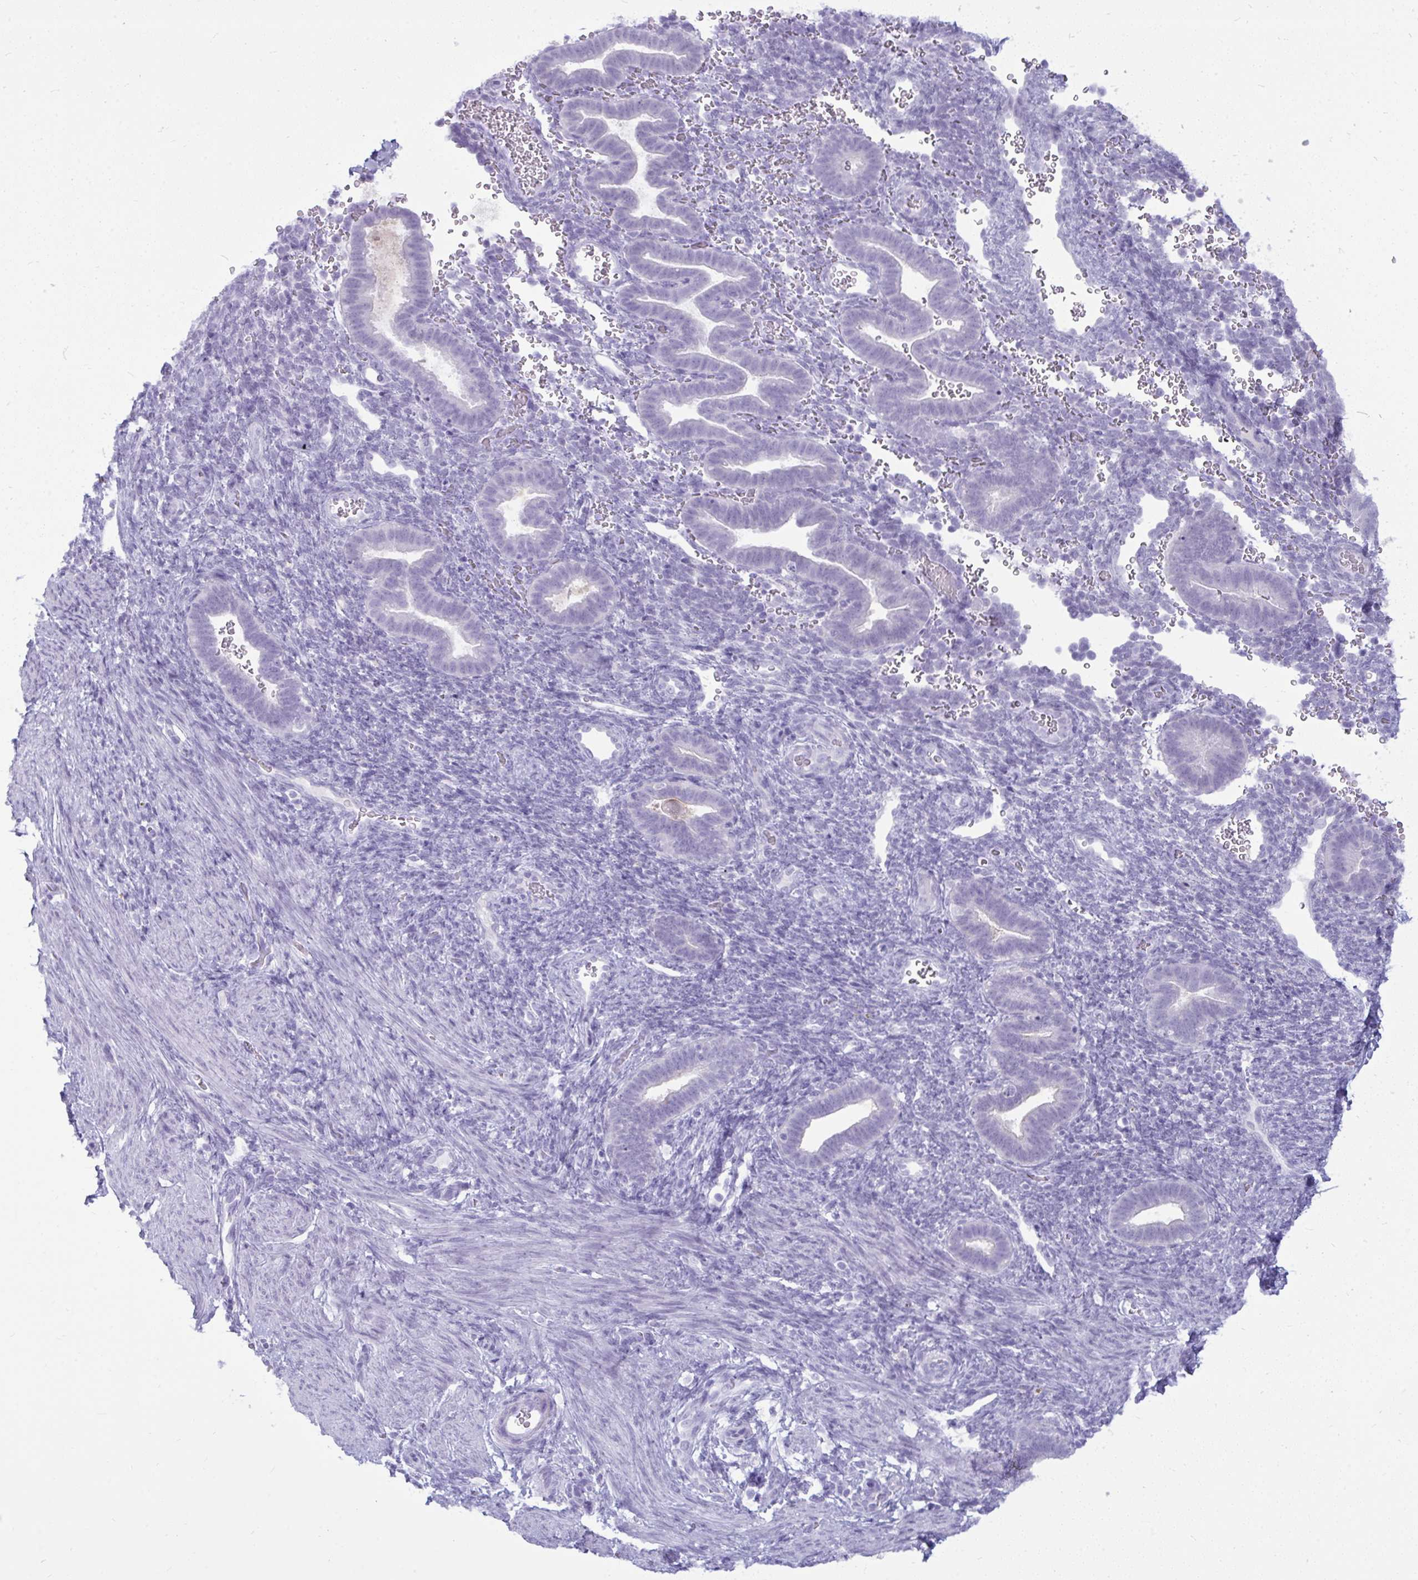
{"staining": {"intensity": "negative", "quantity": "none", "location": "none"}, "tissue": "endometrium", "cell_type": "Cells in endometrial stroma", "image_type": "normal", "snomed": [{"axis": "morphology", "description": "Normal tissue, NOS"}, {"axis": "topography", "description": "Endometrium"}], "caption": "The micrograph shows no significant positivity in cells in endometrial stroma of endometrium.", "gene": "ANKRD60", "patient": {"sex": "female", "age": 34}}